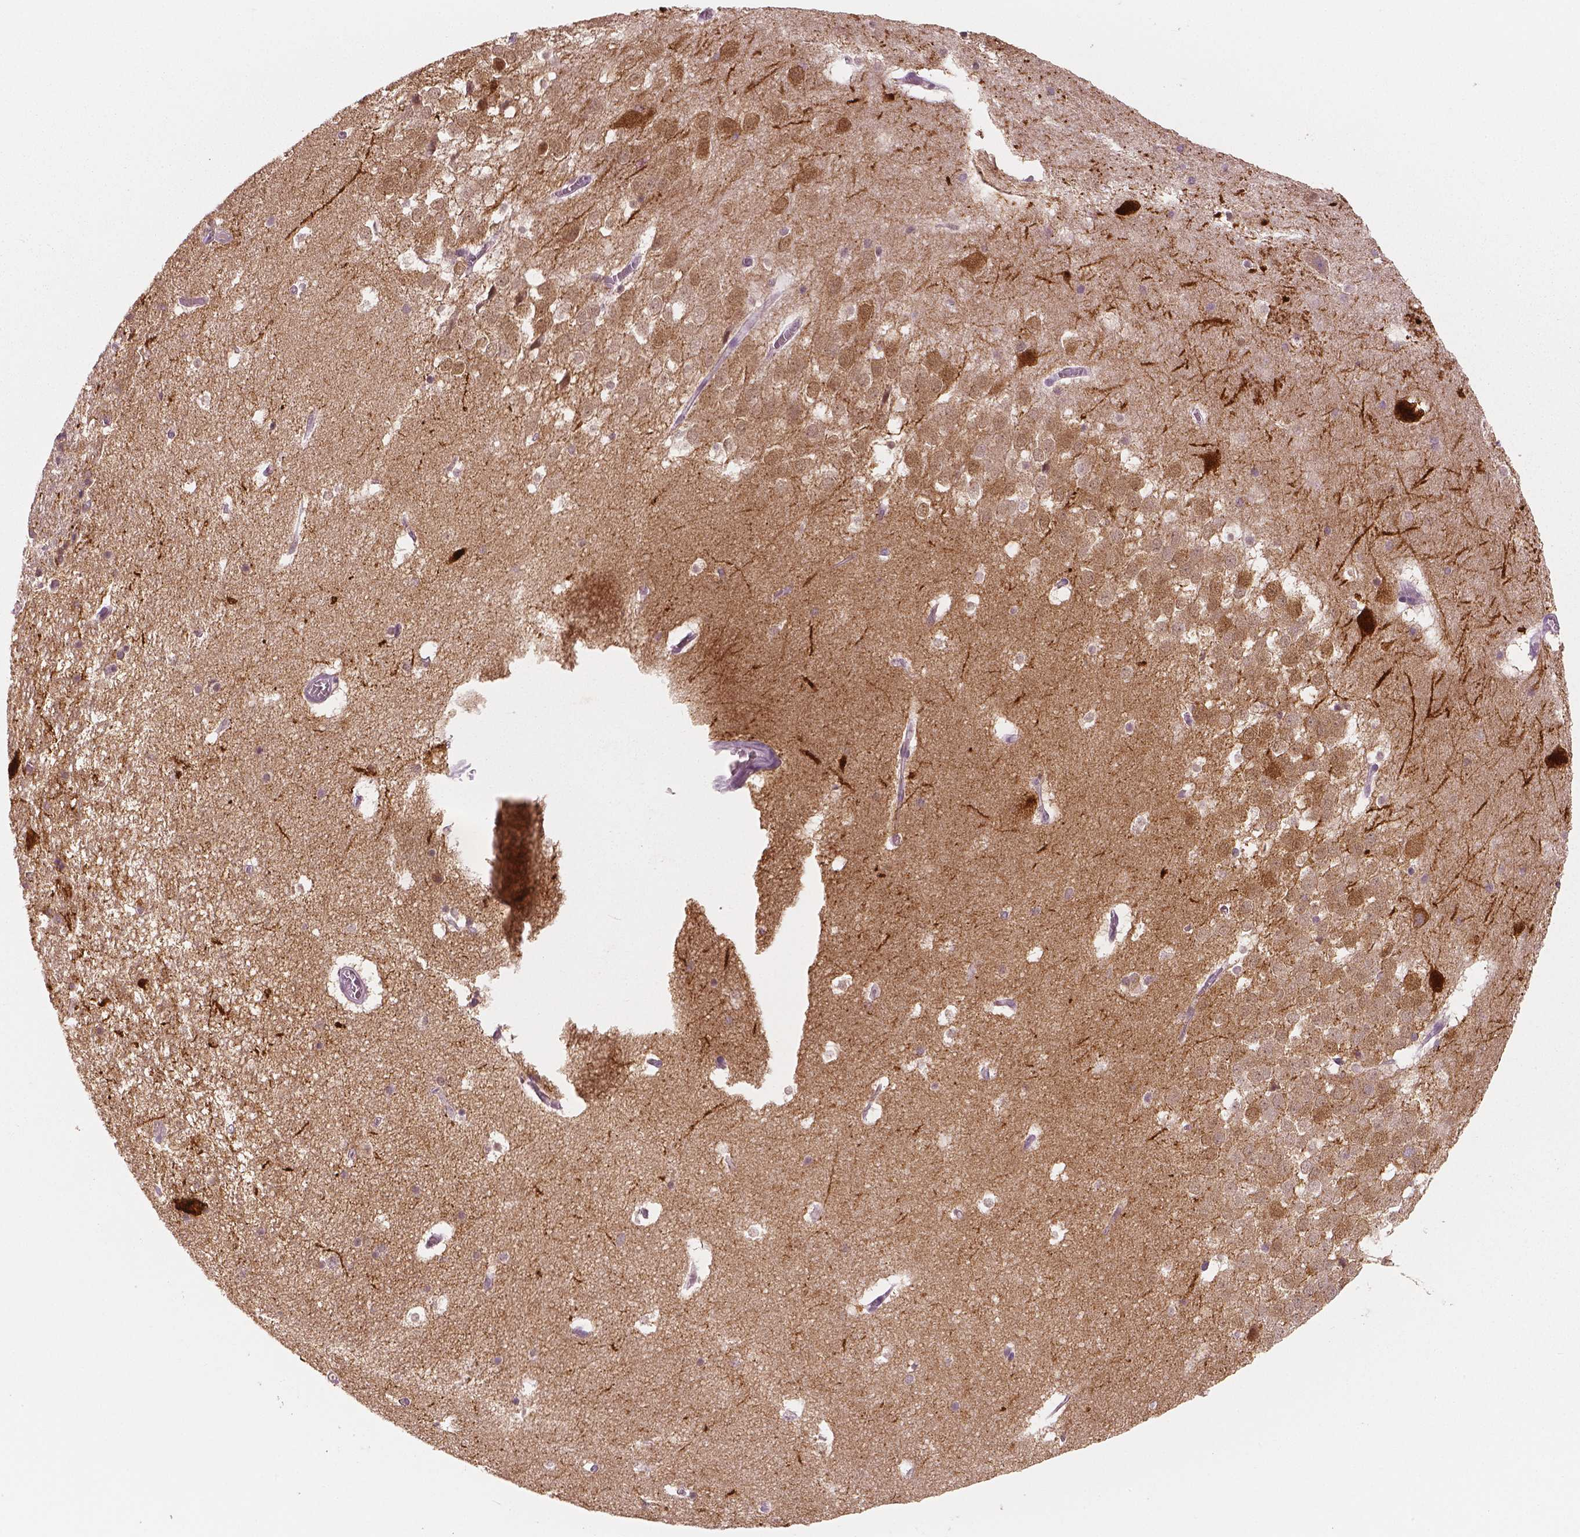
{"staining": {"intensity": "moderate", "quantity": ">75%", "location": "nuclear"}, "tissue": "hippocampus", "cell_type": "Glial cells", "image_type": "normal", "snomed": [{"axis": "morphology", "description": "Normal tissue, NOS"}, {"axis": "topography", "description": "Hippocampus"}], "caption": "Immunohistochemistry (DAB (3,3'-diaminobenzidine)) staining of unremarkable human hippocampus shows moderate nuclear protein positivity in approximately >75% of glial cells. (DAB IHC with brightfield microscopy, high magnification).", "gene": "NECAB1", "patient": {"sex": "male", "age": 45}}